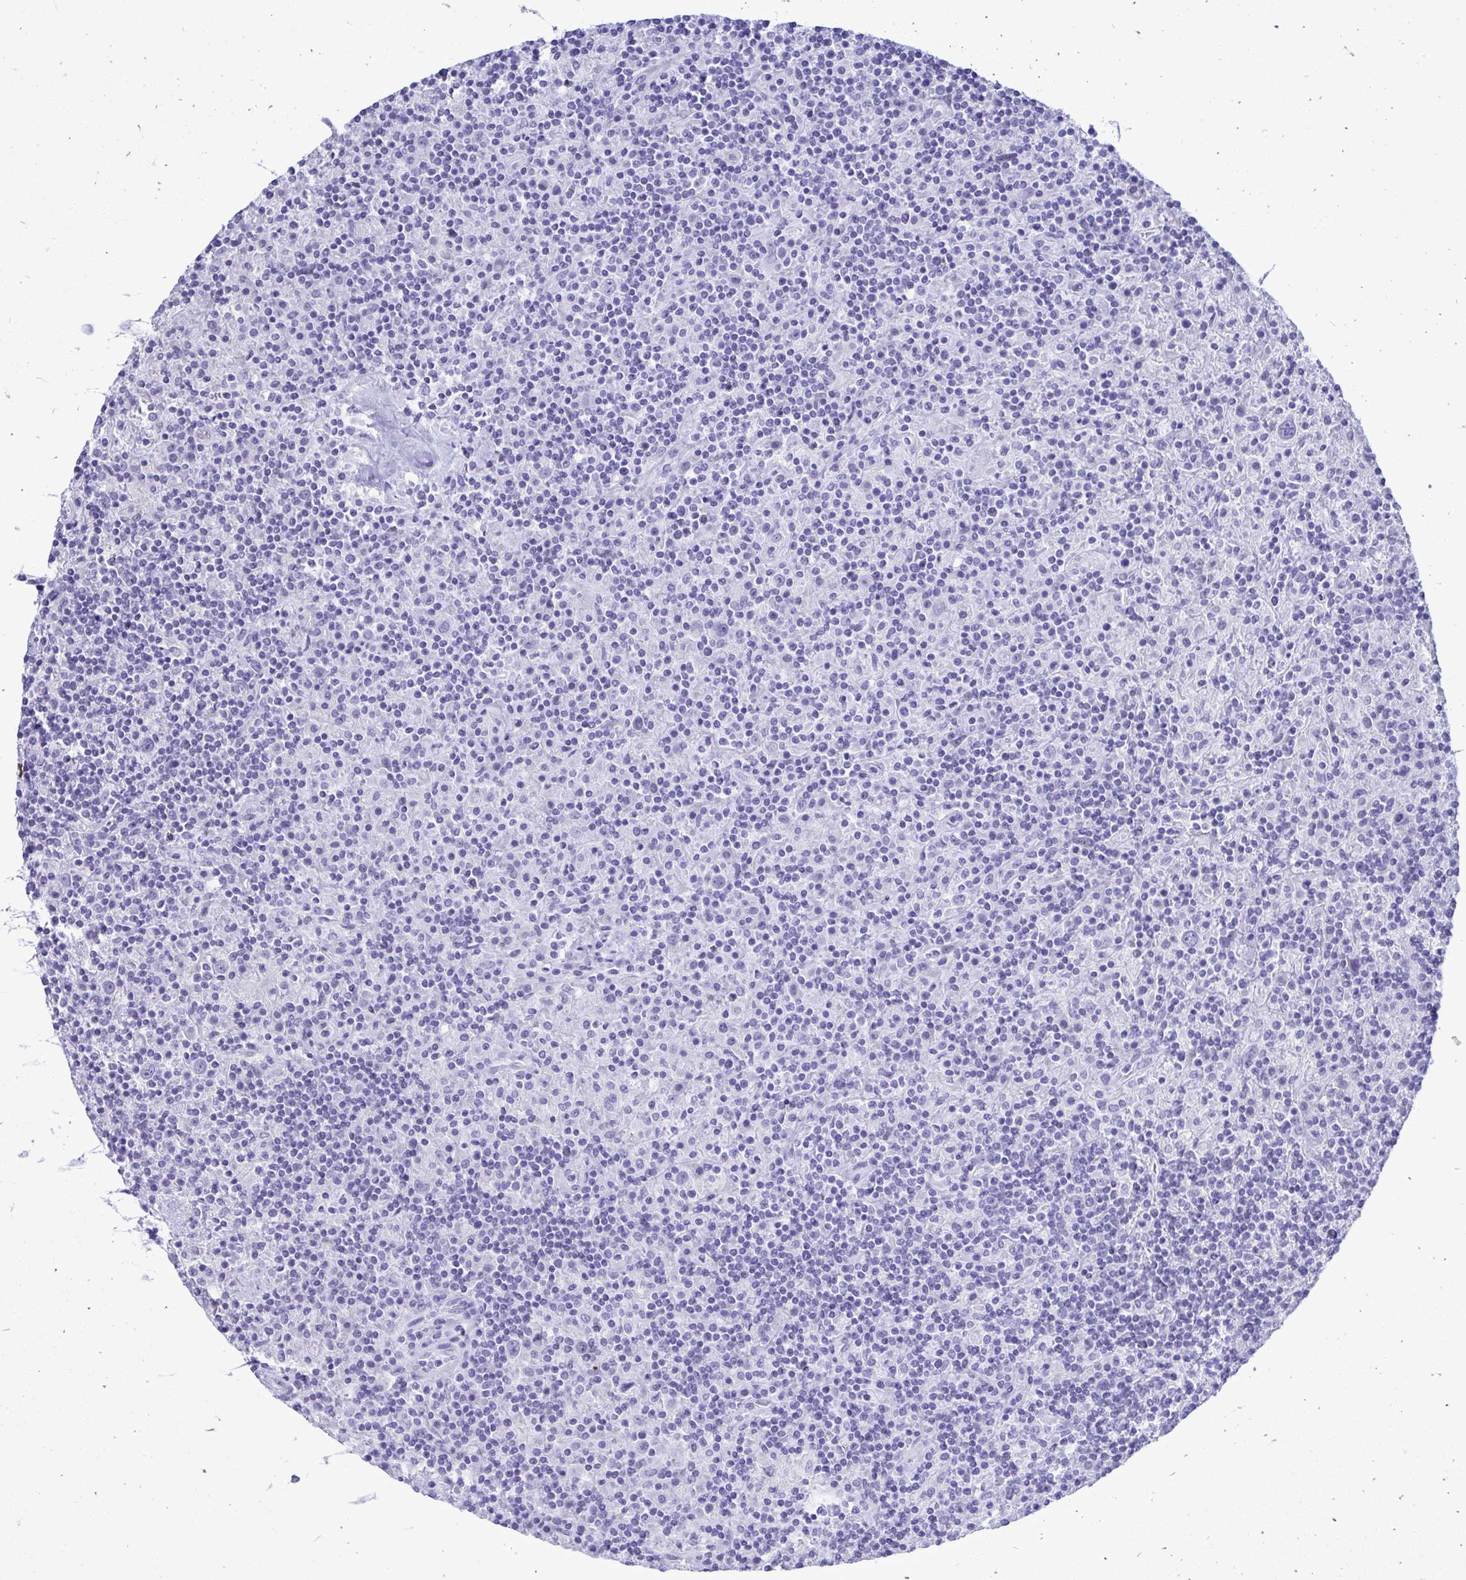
{"staining": {"intensity": "negative", "quantity": "none", "location": "none"}, "tissue": "lymphoma", "cell_type": "Tumor cells", "image_type": "cancer", "snomed": [{"axis": "morphology", "description": "Hodgkin's disease, NOS"}, {"axis": "topography", "description": "Lymph node"}], "caption": "The micrograph exhibits no significant expression in tumor cells of lymphoma. The staining was performed using DAB (3,3'-diaminobenzidine) to visualize the protein expression in brown, while the nuclei were stained in blue with hematoxylin (Magnification: 20x).", "gene": "ANKDD1B", "patient": {"sex": "male", "age": 70}}